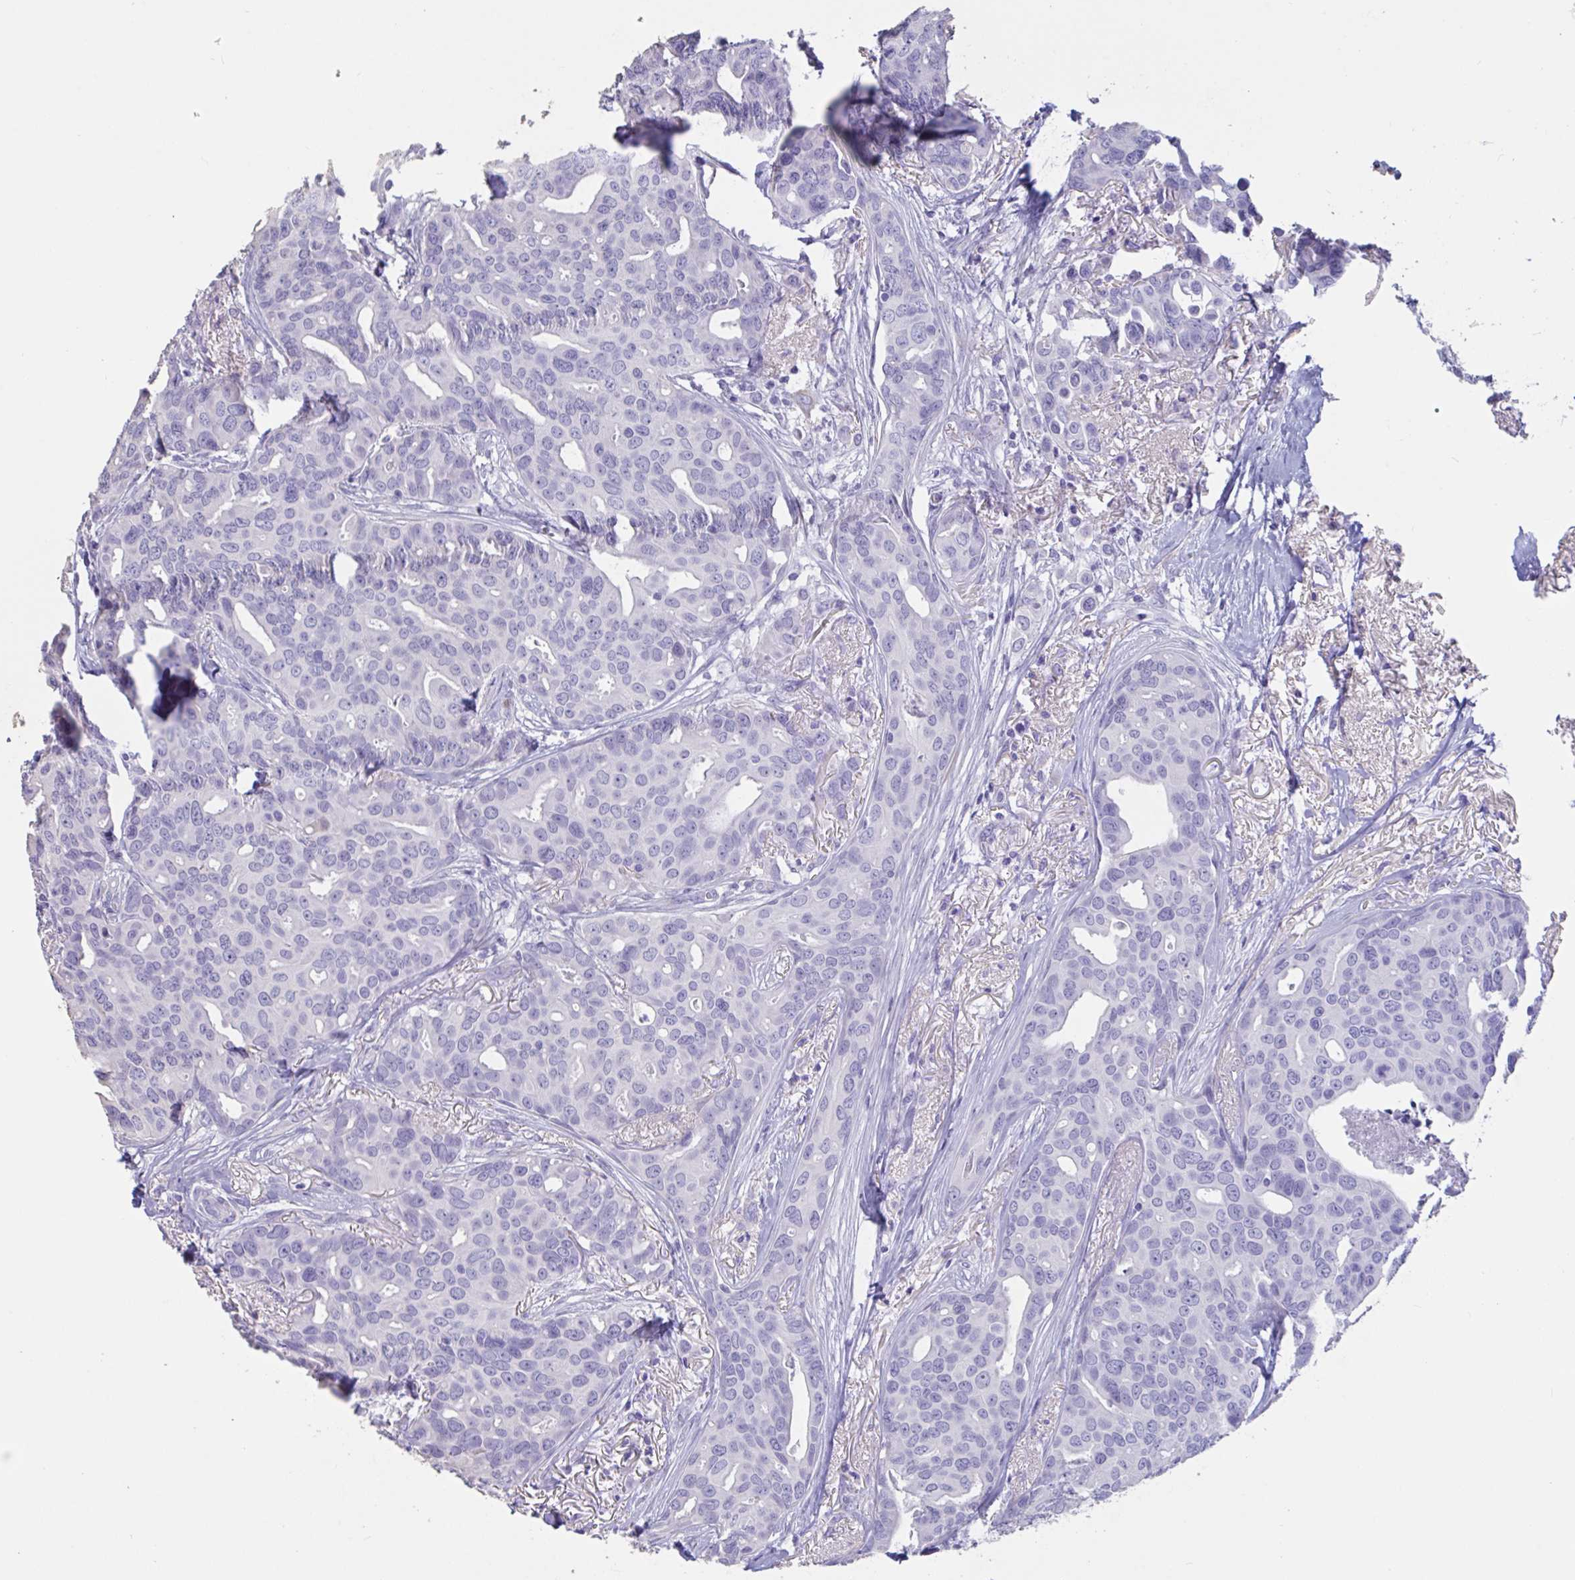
{"staining": {"intensity": "negative", "quantity": "none", "location": "none"}, "tissue": "breast cancer", "cell_type": "Tumor cells", "image_type": "cancer", "snomed": [{"axis": "morphology", "description": "Duct carcinoma"}, {"axis": "topography", "description": "Breast"}], "caption": "Photomicrograph shows no significant protein staining in tumor cells of breast cancer. (Stains: DAB immunohistochemistry (IHC) with hematoxylin counter stain, Microscopy: brightfield microscopy at high magnification).", "gene": "TNNC1", "patient": {"sex": "female", "age": 54}}